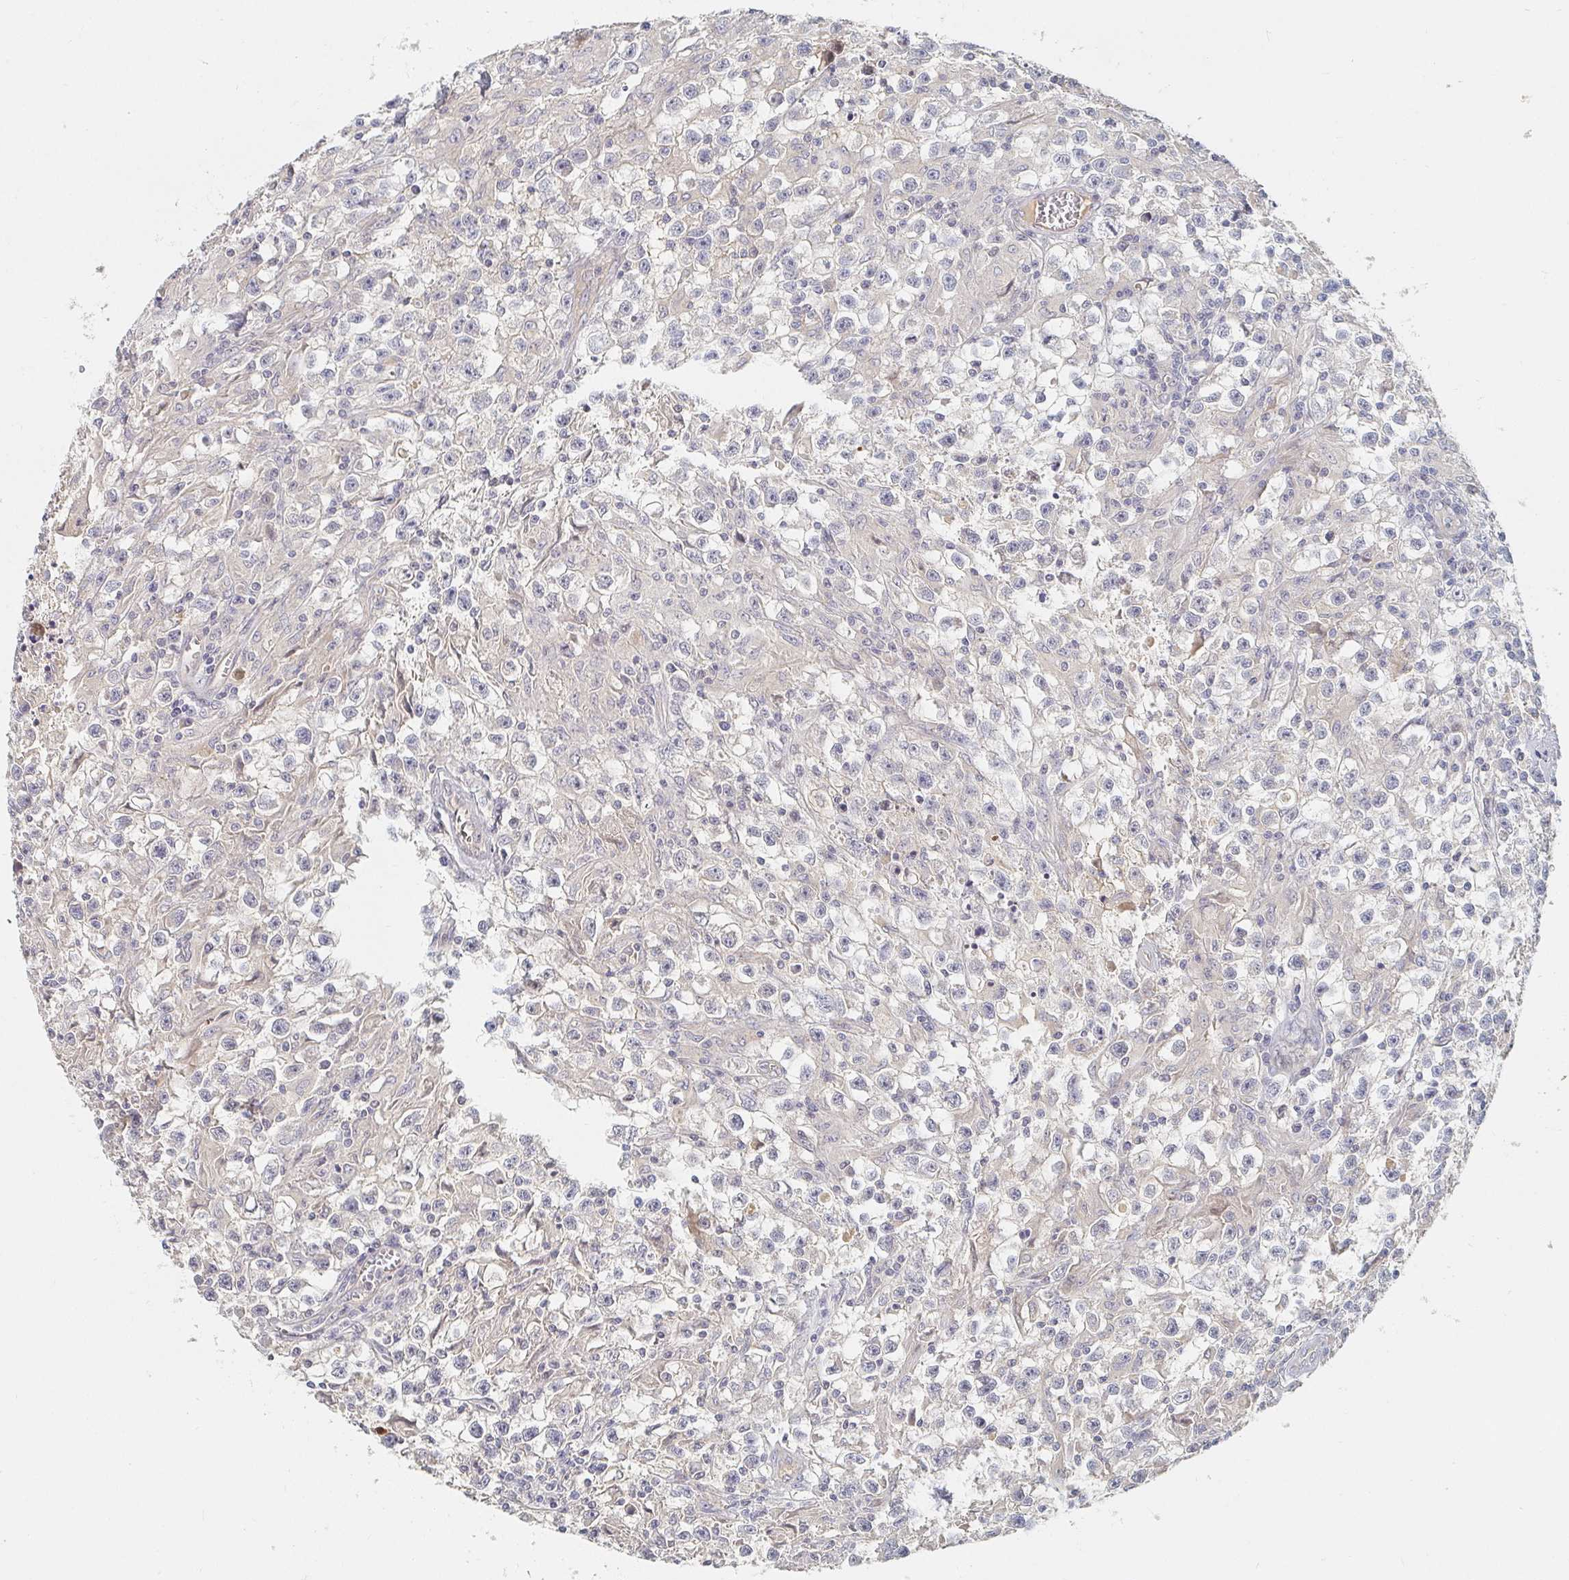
{"staining": {"intensity": "negative", "quantity": "none", "location": "none"}, "tissue": "testis cancer", "cell_type": "Tumor cells", "image_type": "cancer", "snomed": [{"axis": "morphology", "description": "Seminoma, NOS"}, {"axis": "topography", "description": "Testis"}], "caption": "The image shows no significant positivity in tumor cells of testis seminoma.", "gene": "NME9", "patient": {"sex": "male", "age": 31}}